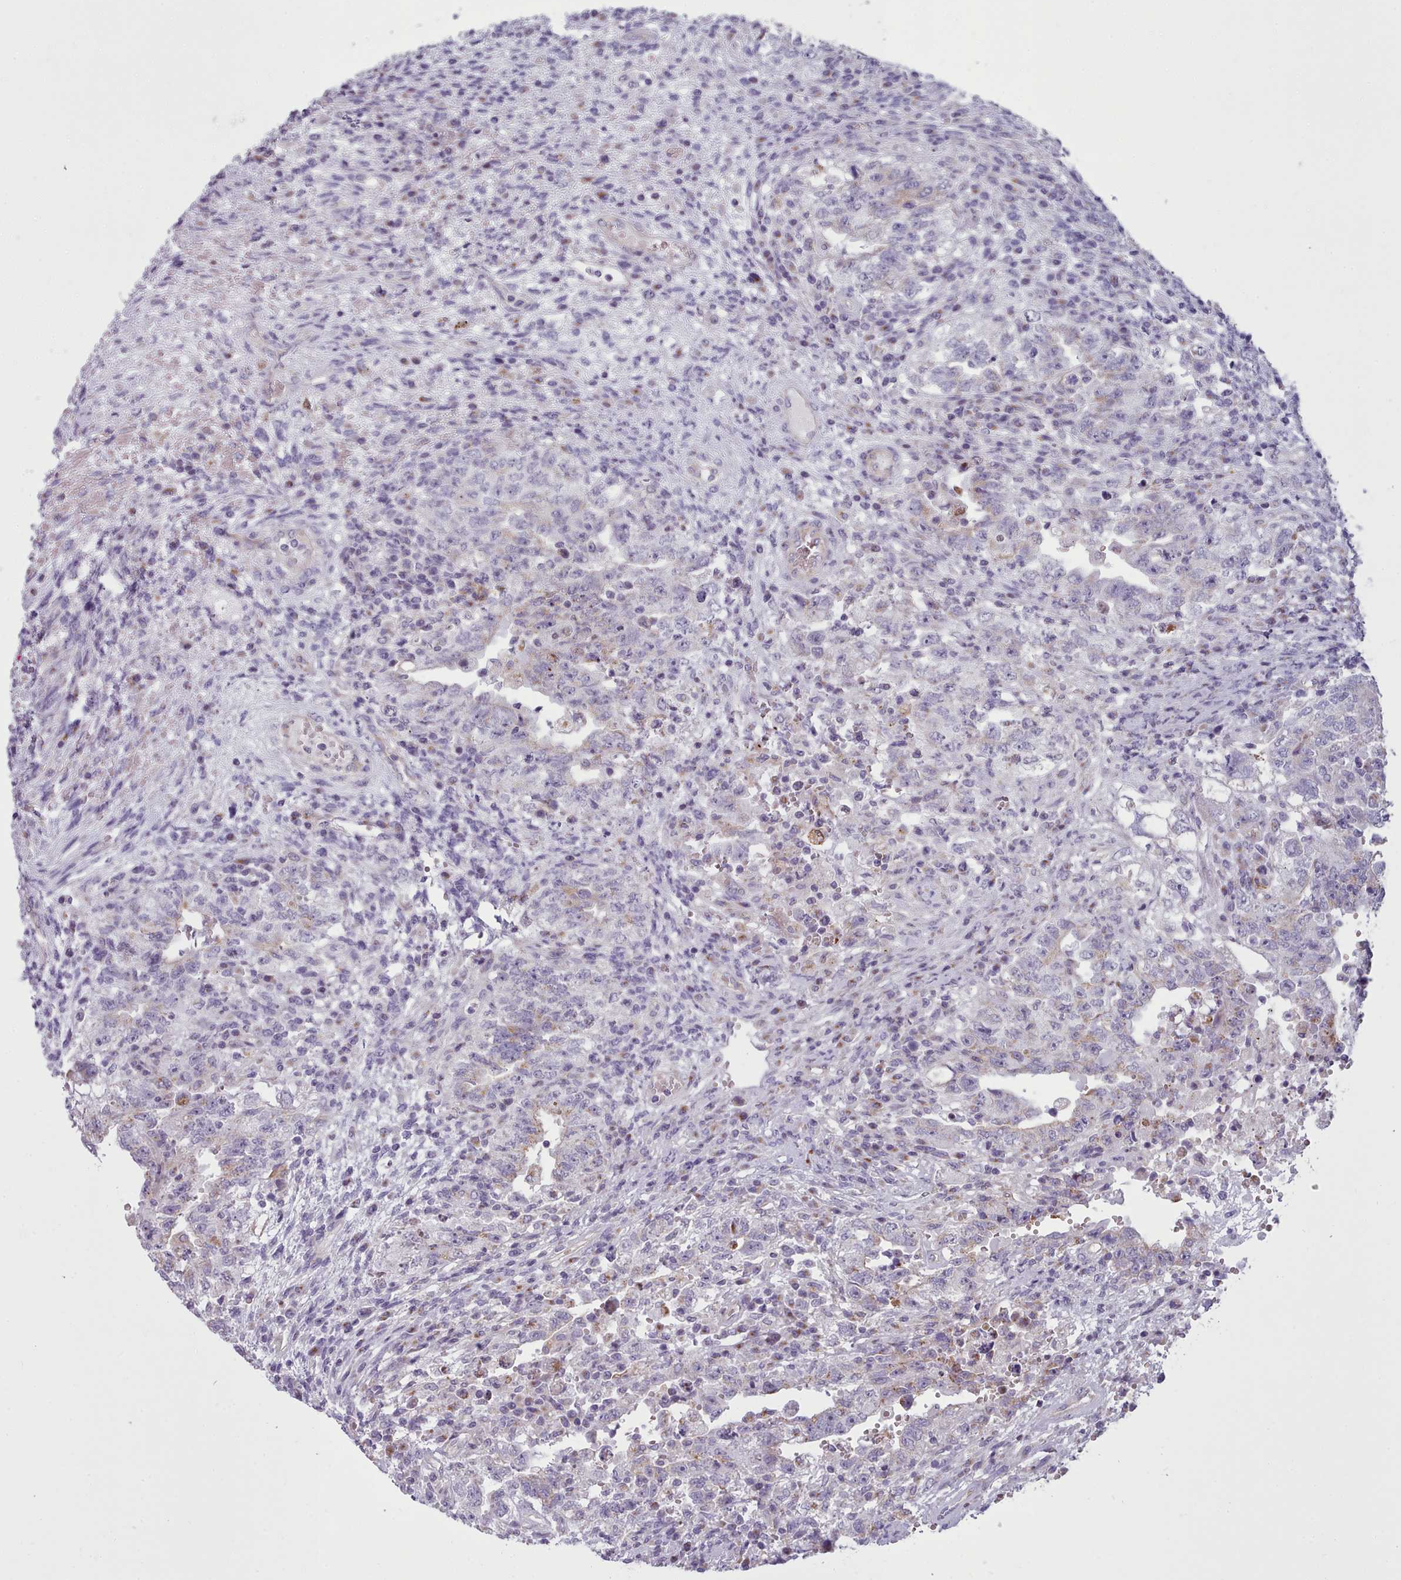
{"staining": {"intensity": "weak", "quantity": "<25%", "location": "cytoplasmic/membranous"}, "tissue": "testis cancer", "cell_type": "Tumor cells", "image_type": "cancer", "snomed": [{"axis": "morphology", "description": "Carcinoma, Embryonal, NOS"}, {"axis": "topography", "description": "Testis"}], "caption": "A photomicrograph of embryonal carcinoma (testis) stained for a protein shows no brown staining in tumor cells.", "gene": "SLC52A3", "patient": {"sex": "male", "age": 26}}